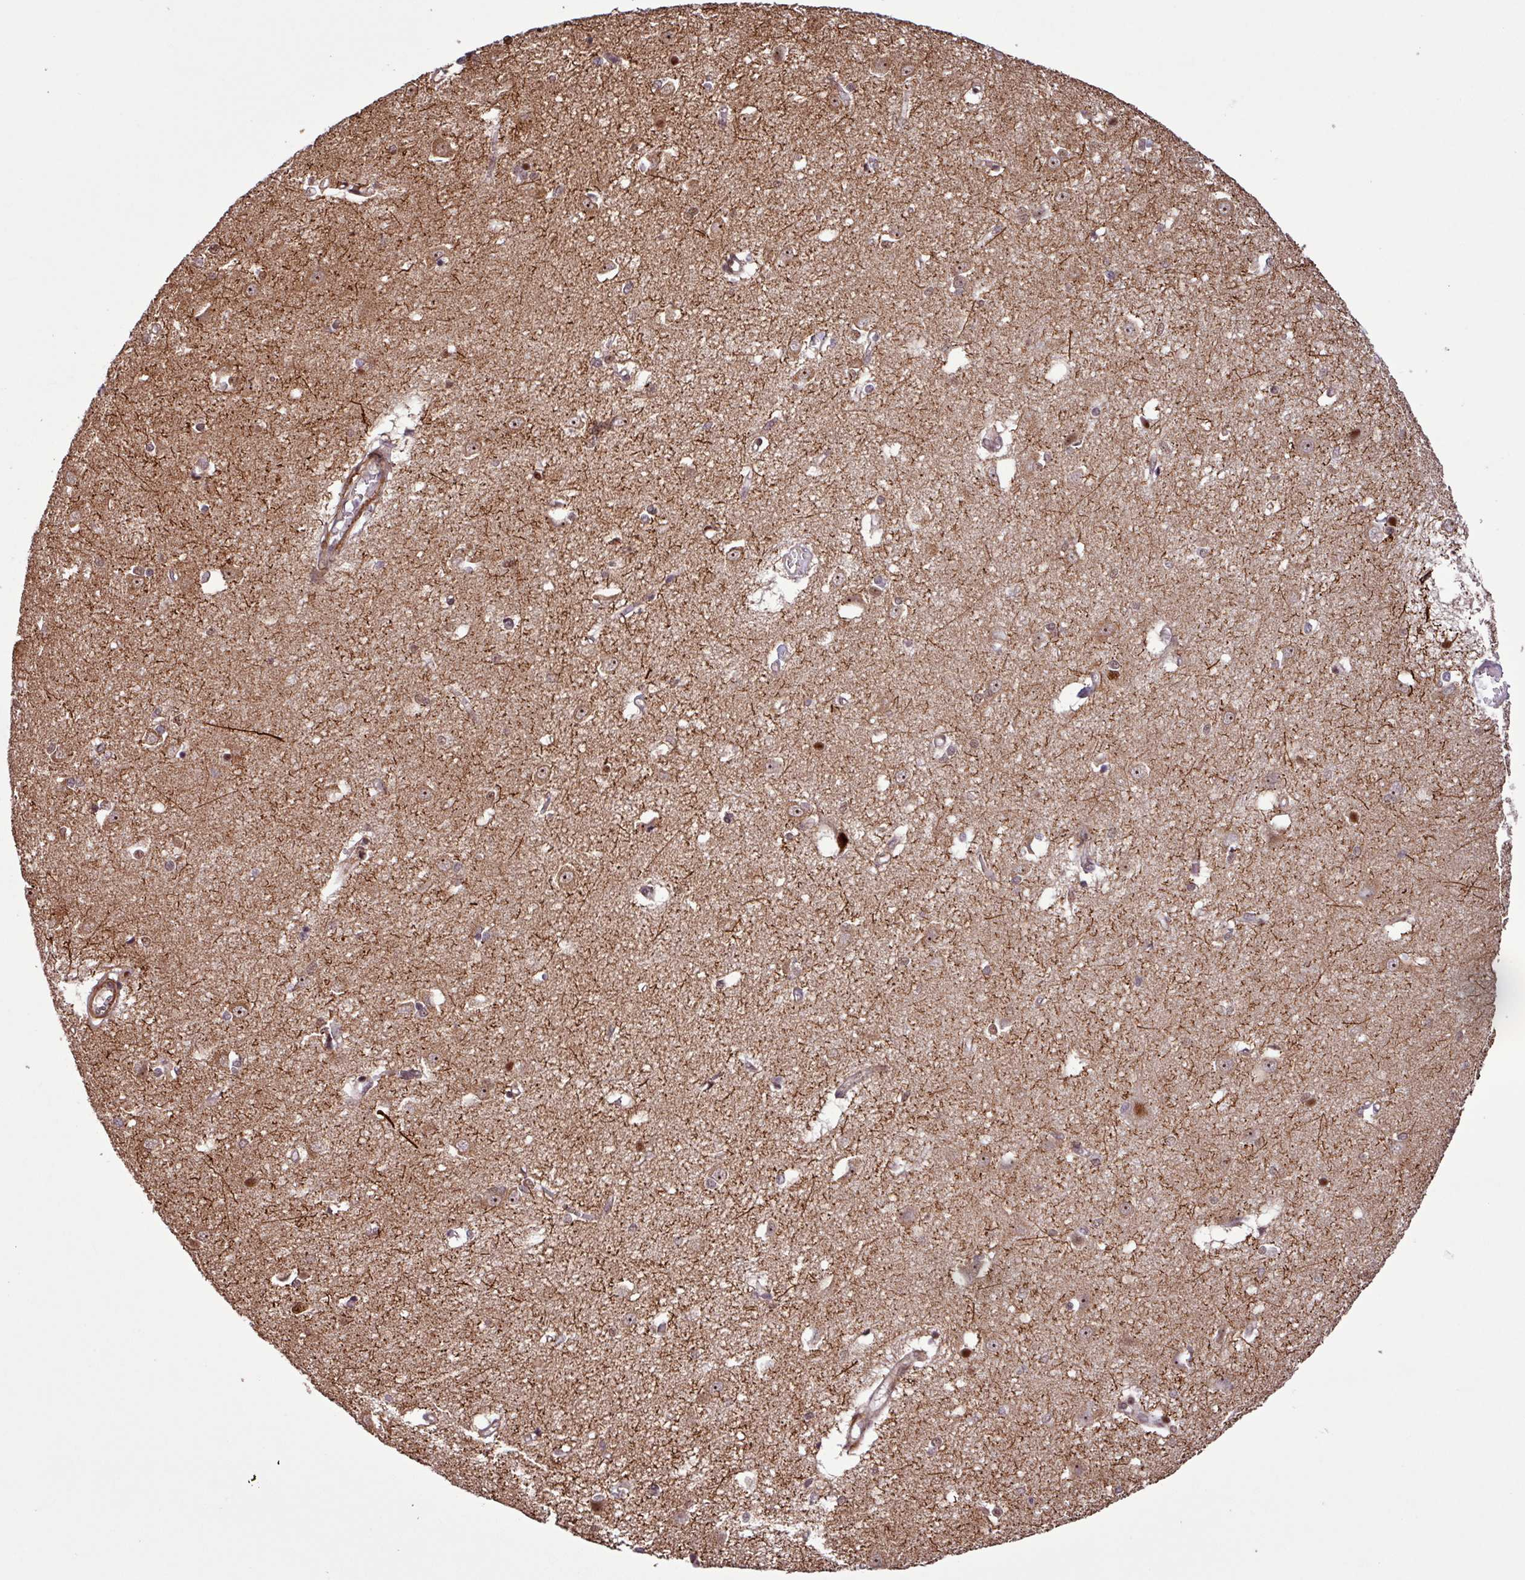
{"staining": {"intensity": "moderate", "quantity": "<25%", "location": "nuclear"}, "tissue": "caudate", "cell_type": "Glial cells", "image_type": "normal", "snomed": [{"axis": "morphology", "description": "Normal tissue, NOS"}, {"axis": "topography", "description": "Lateral ventricle wall"}], "caption": "Immunohistochemistry photomicrograph of normal human caudate stained for a protein (brown), which reveals low levels of moderate nuclear expression in approximately <25% of glial cells.", "gene": "SLC22A24", "patient": {"sex": "male", "age": 37}}